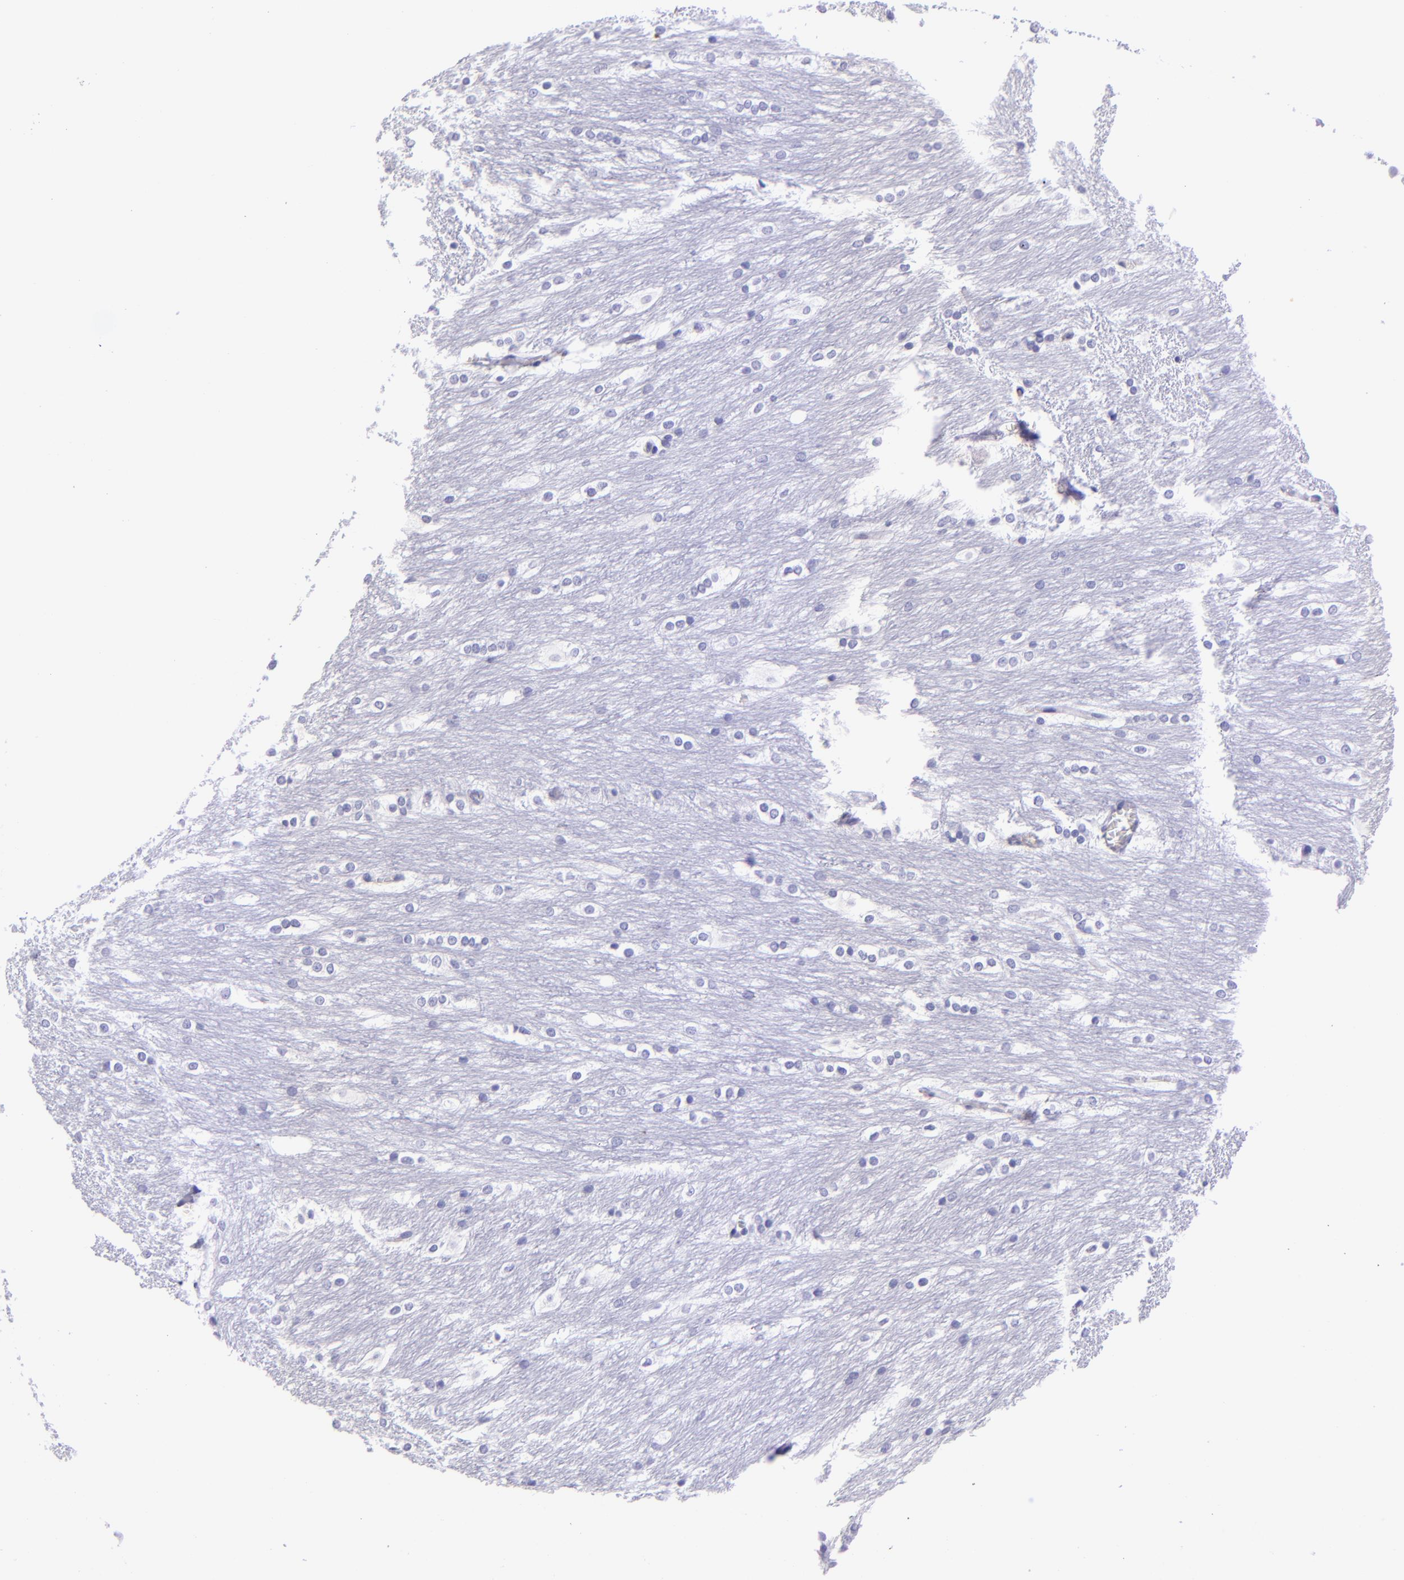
{"staining": {"intensity": "negative", "quantity": "none", "location": "none"}, "tissue": "caudate", "cell_type": "Glial cells", "image_type": "normal", "snomed": [{"axis": "morphology", "description": "Normal tissue, NOS"}, {"axis": "topography", "description": "Lateral ventricle wall"}], "caption": "Normal caudate was stained to show a protein in brown. There is no significant staining in glial cells. (DAB IHC visualized using brightfield microscopy, high magnification).", "gene": "TYRP1", "patient": {"sex": "female", "age": 19}}